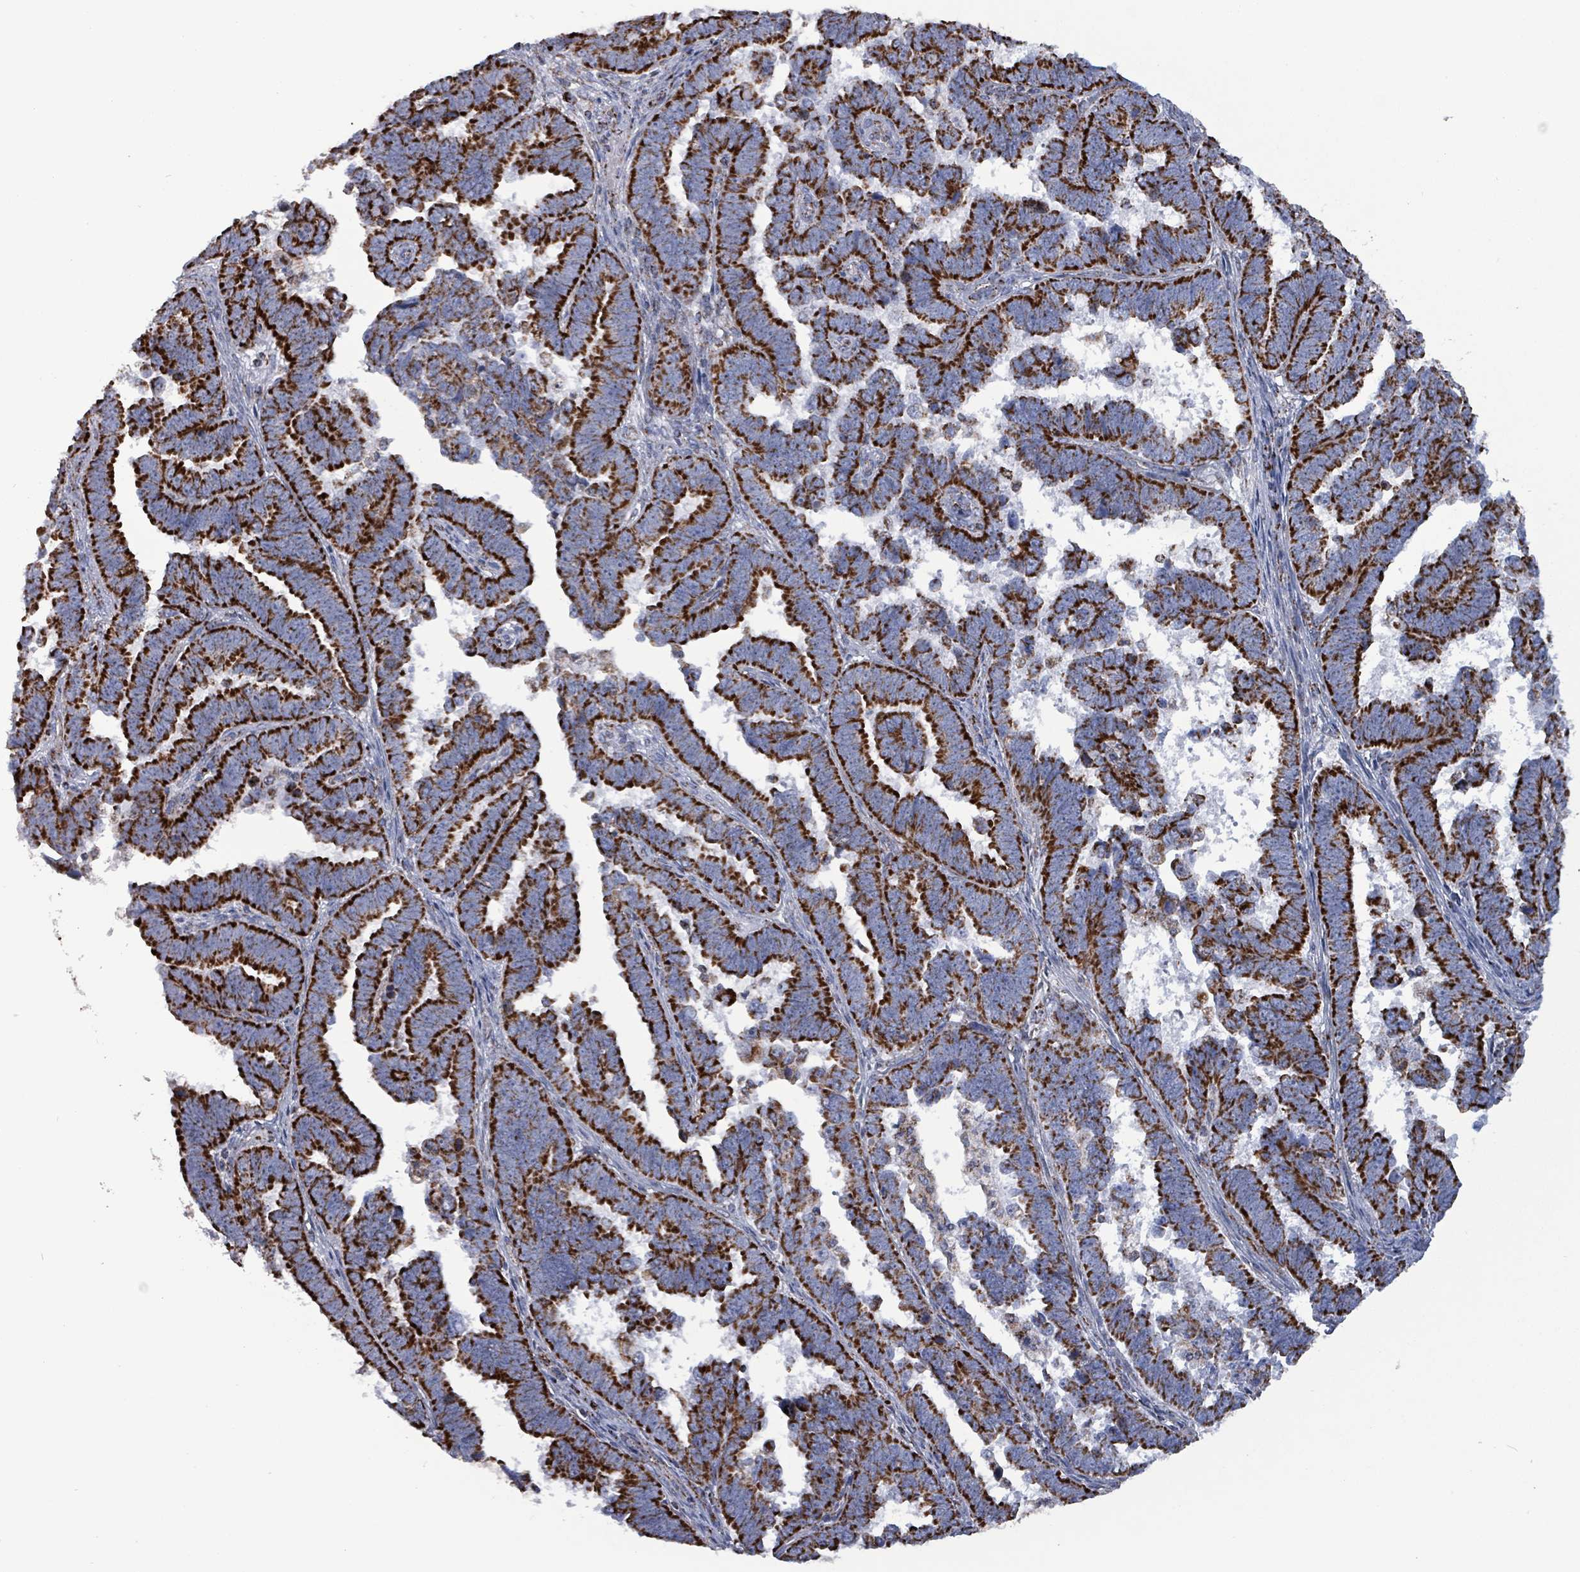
{"staining": {"intensity": "strong", "quantity": ">75%", "location": "cytoplasmic/membranous"}, "tissue": "endometrial cancer", "cell_type": "Tumor cells", "image_type": "cancer", "snomed": [{"axis": "morphology", "description": "Adenocarcinoma, NOS"}, {"axis": "topography", "description": "Endometrium"}], "caption": "Brown immunohistochemical staining in endometrial adenocarcinoma reveals strong cytoplasmic/membranous staining in about >75% of tumor cells. The staining was performed using DAB to visualize the protein expression in brown, while the nuclei were stained in blue with hematoxylin (Magnification: 20x).", "gene": "IDH3B", "patient": {"sex": "female", "age": 75}}